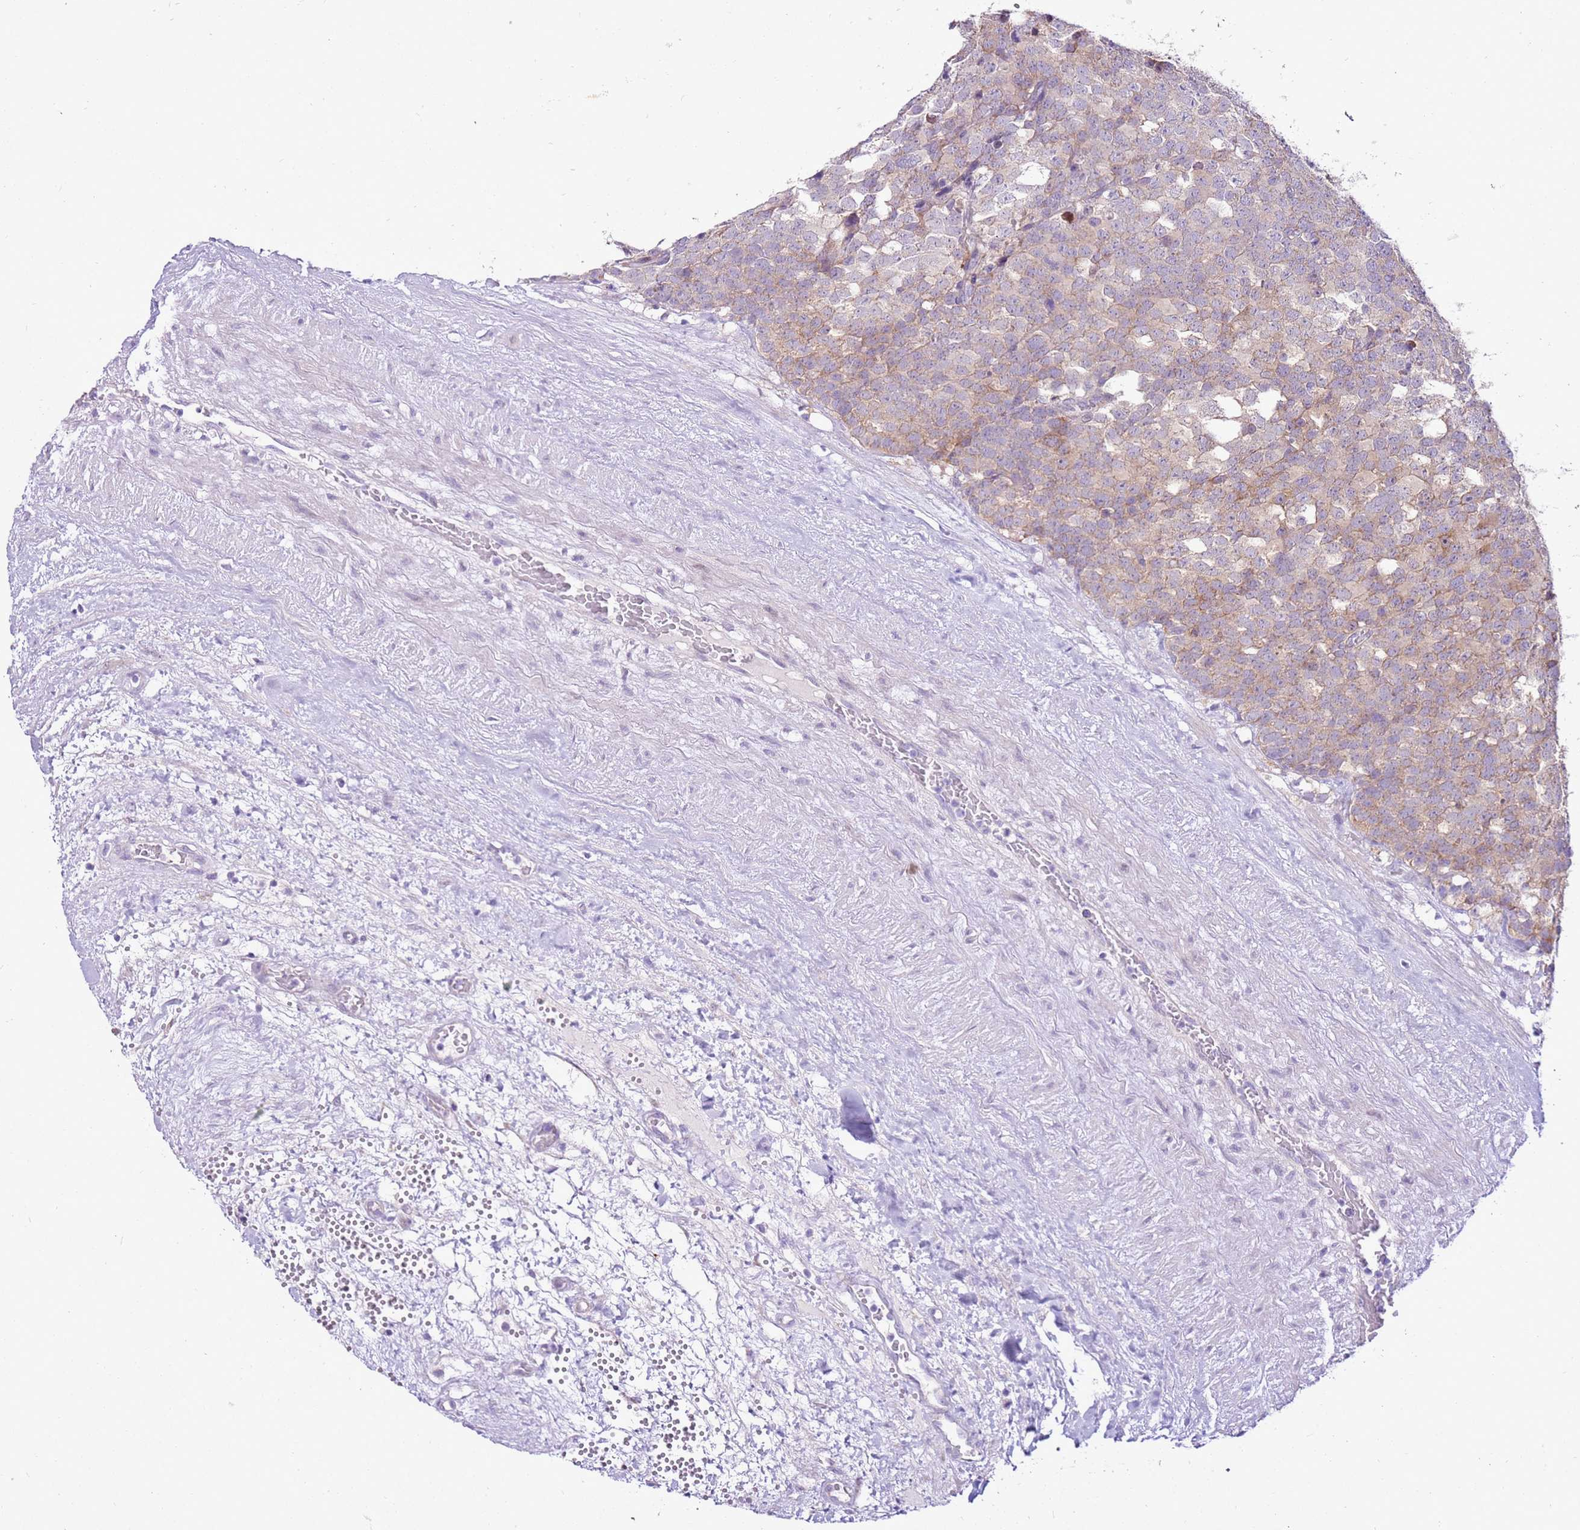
{"staining": {"intensity": "weak", "quantity": ">75%", "location": "cytoplasmic/membranous"}, "tissue": "testis cancer", "cell_type": "Tumor cells", "image_type": "cancer", "snomed": [{"axis": "morphology", "description": "Seminoma, NOS"}, {"axis": "topography", "description": "Testis"}], "caption": "Immunohistochemical staining of human testis cancer displays low levels of weak cytoplasmic/membranous expression in approximately >75% of tumor cells. (Brightfield microscopy of DAB IHC at high magnification).", "gene": "SLC38A5", "patient": {"sex": "male", "age": 71}}